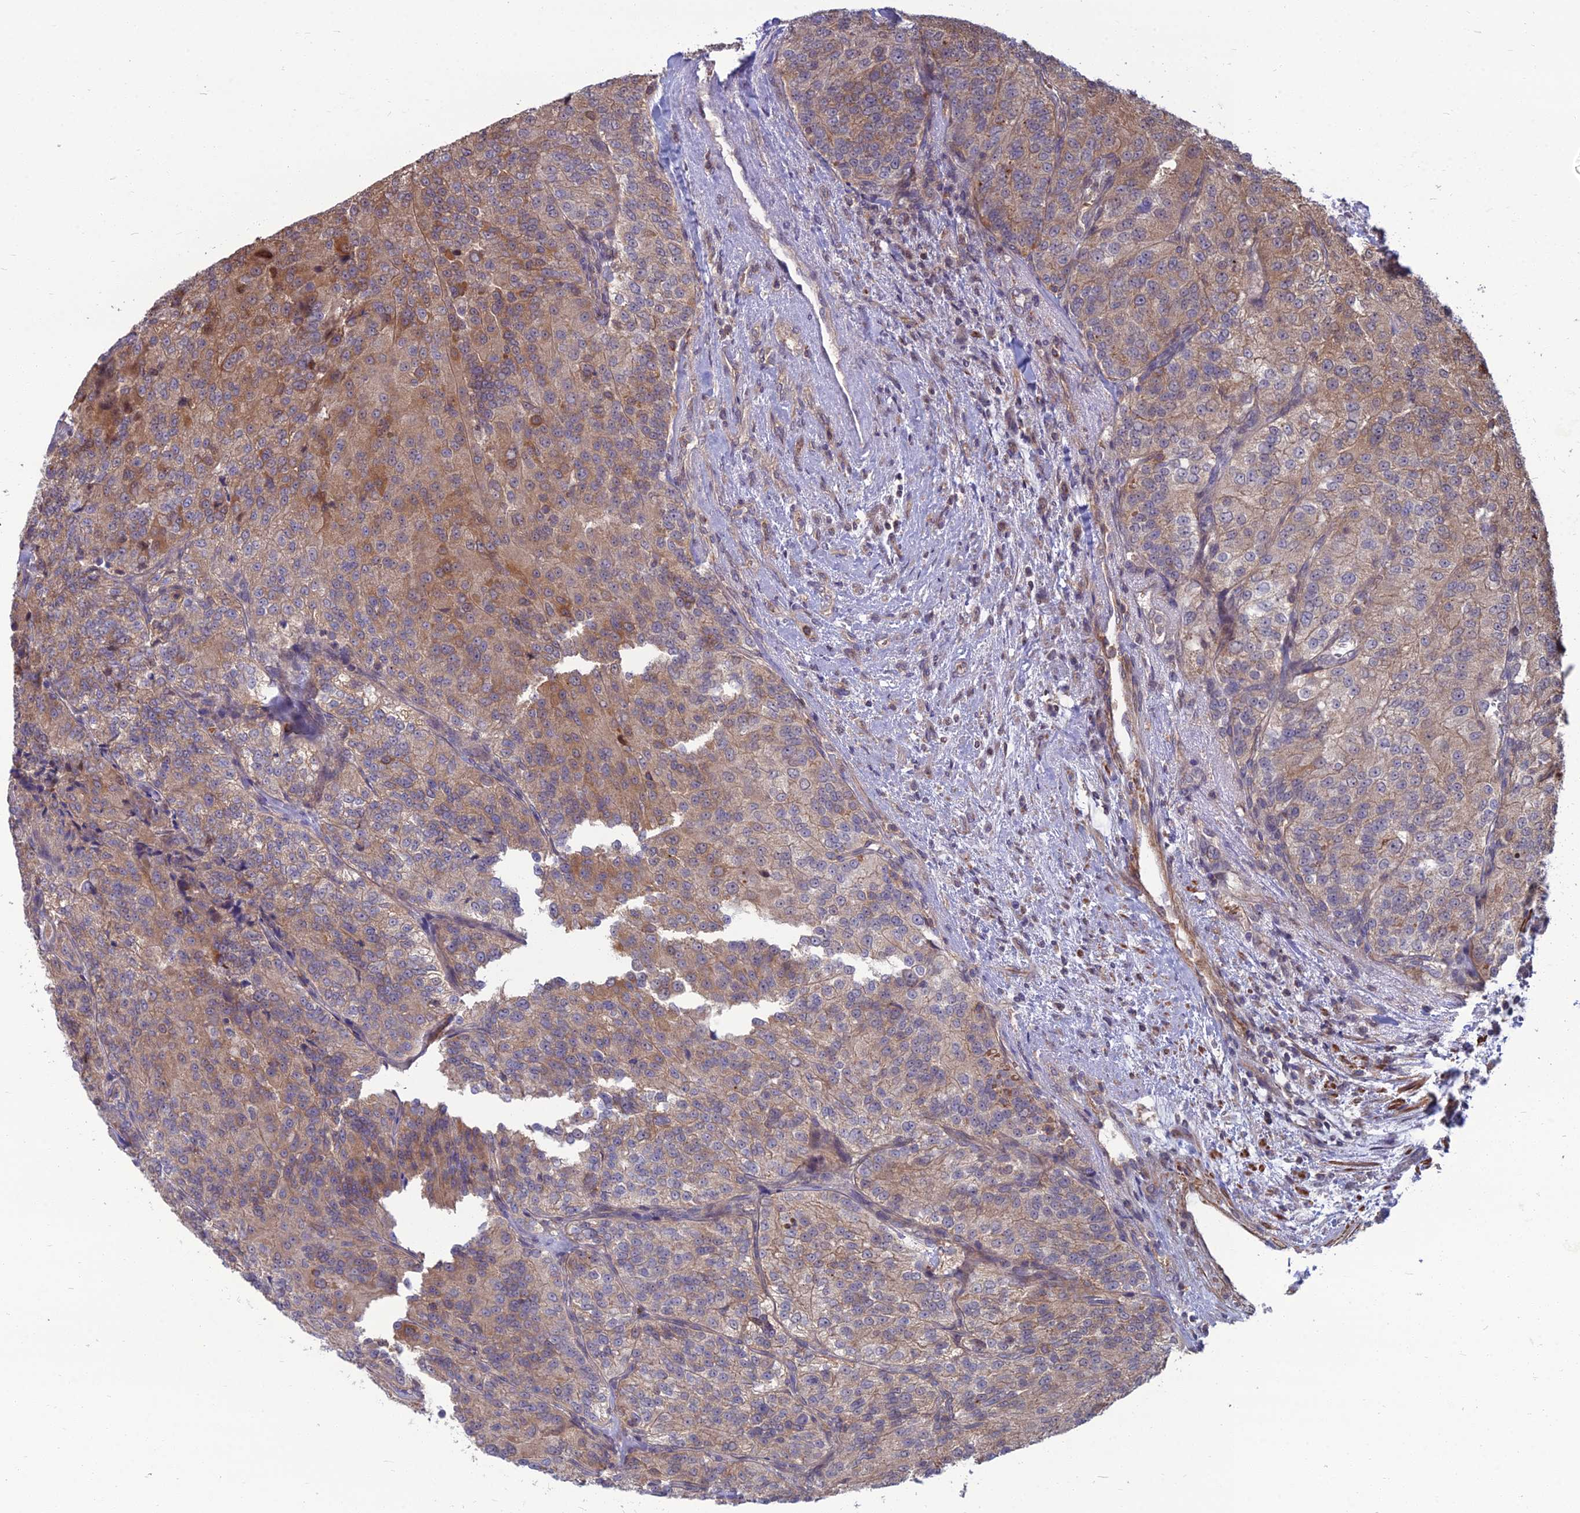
{"staining": {"intensity": "moderate", "quantity": ">75%", "location": "cytoplasmic/membranous"}, "tissue": "renal cancer", "cell_type": "Tumor cells", "image_type": "cancer", "snomed": [{"axis": "morphology", "description": "Adenocarcinoma, NOS"}, {"axis": "topography", "description": "Kidney"}], "caption": "A micrograph of human renal cancer stained for a protein reveals moderate cytoplasmic/membranous brown staining in tumor cells.", "gene": "OPA3", "patient": {"sex": "female", "age": 63}}